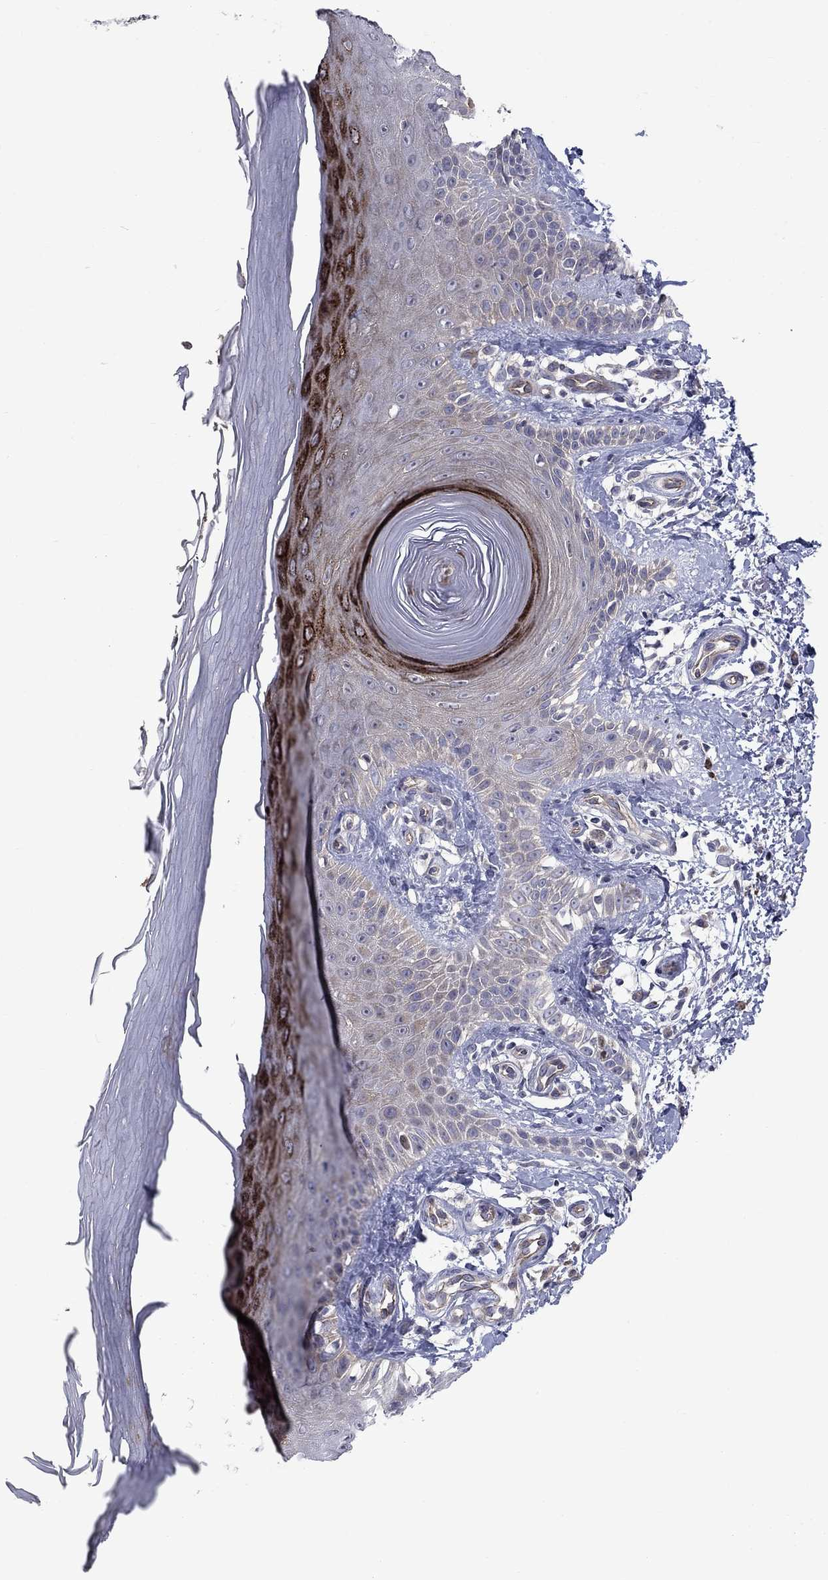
{"staining": {"intensity": "negative", "quantity": "none", "location": "none"}, "tissue": "skin", "cell_type": "Fibroblasts", "image_type": "normal", "snomed": [{"axis": "morphology", "description": "Normal tissue, NOS"}, {"axis": "morphology", "description": "Inflammation, NOS"}, {"axis": "morphology", "description": "Fibrosis, NOS"}, {"axis": "topography", "description": "Skin"}], "caption": "IHC of normal human skin shows no expression in fibroblasts. (DAB immunohistochemistry (IHC) with hematoxylin counter stain).", "gene": "SLC1A1", "patient": {"sex": "male", "age": 71}}